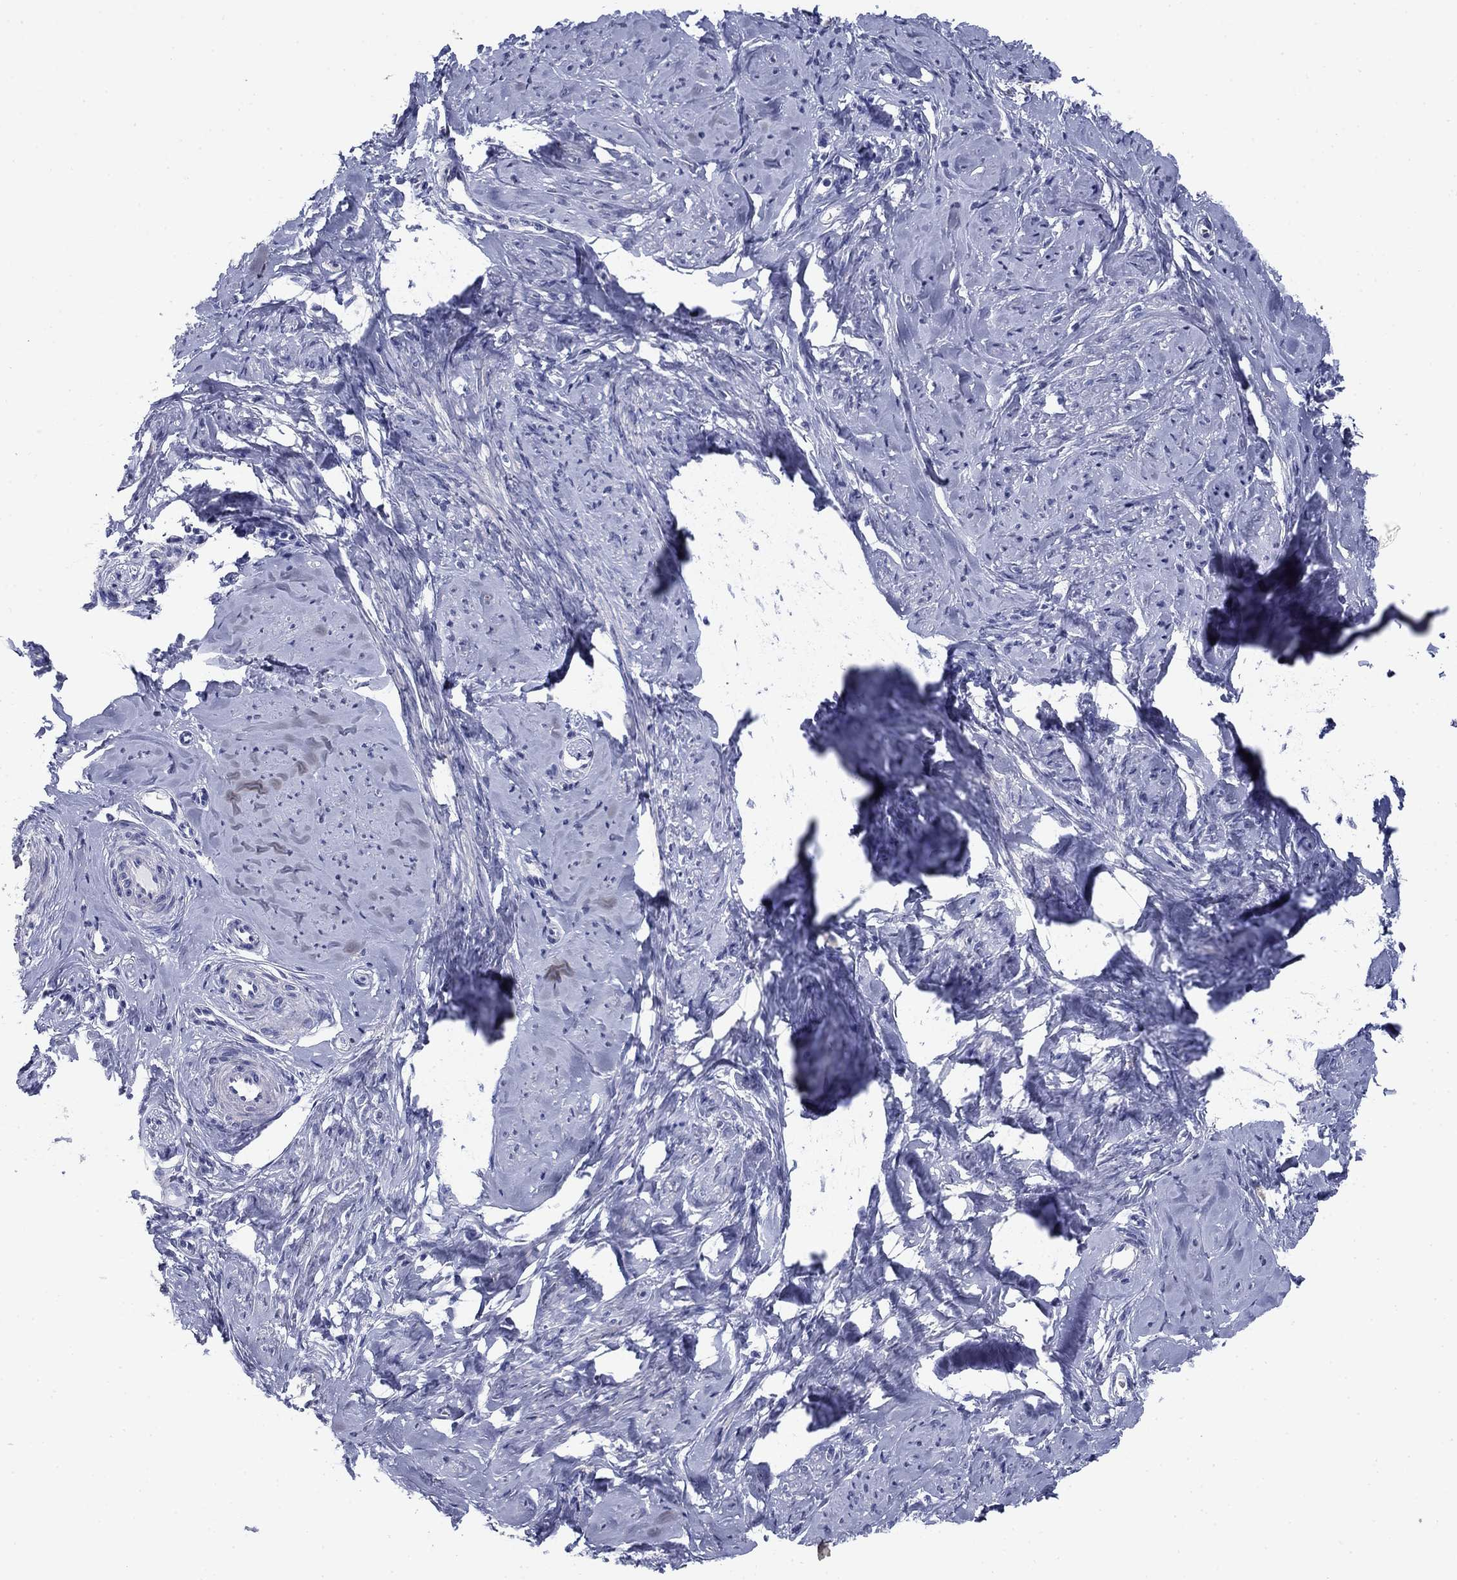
{"staining": {"intensity": "negative", "quantity": "none", "location": "none"}, "tissue": "smooth muscle", "cell_type": "Smooth muscle cells", "image_type": "normal", "snomed": [{"axis": "morphology", "description": "Normal tissue, NOS"}, {"axis": "topography", "description": "Smooth muscle"}], "caption": "IHC of unremarkable human smooth muscle displays no staining in smooth muscle cells. Brightfield microscopy of IHC stained with DAB (brown) and hematoxylin (blue), captured at high magnification.", "gene": "PRKCG", "patient": {"sex": "female", "age": 48}}